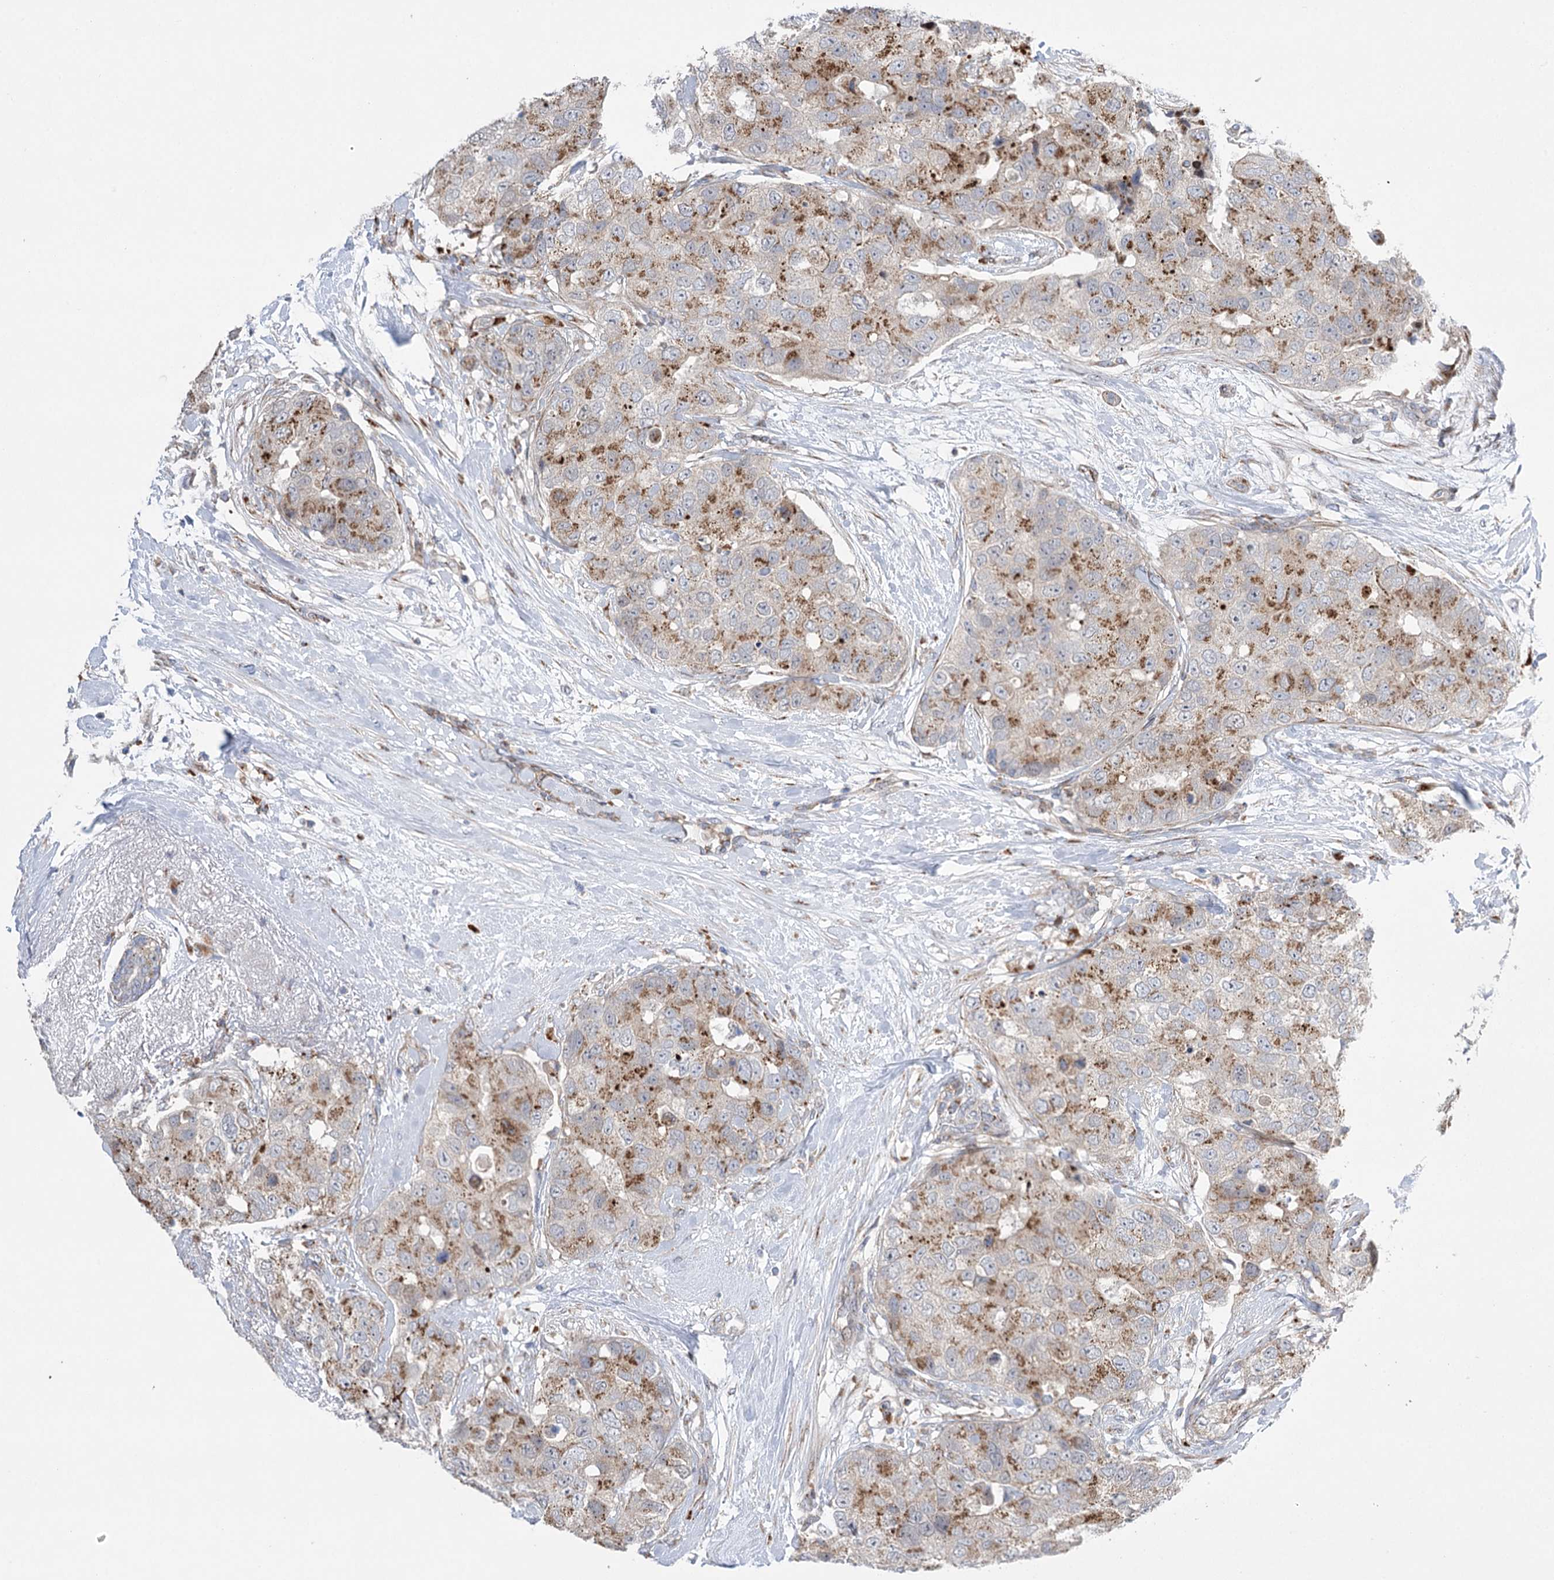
{"staining": {"intensity": "moderate", "quantity": ">75%", "location": "cytoplasmic/membranous"}, "tissue": "breast cancer", "cell_type": "Tumor cells", "image_type": "cancer", "snomed": [{"axis": "morphology", "description": "Duct carcinoma"}, {"axis": "topography", "description": "Breast"}], "caption": "This image shows breast cancer (infiltrating ductal carcinoma) stained with immunohistochemistry to label a protein in brown. The cytoplasmic/membranous of tumor cells show moderate positivity for the protein. Nuclei are counter-stained blue.", "gene": "NME7", "patient": {"sex": "female", "age": 62}}